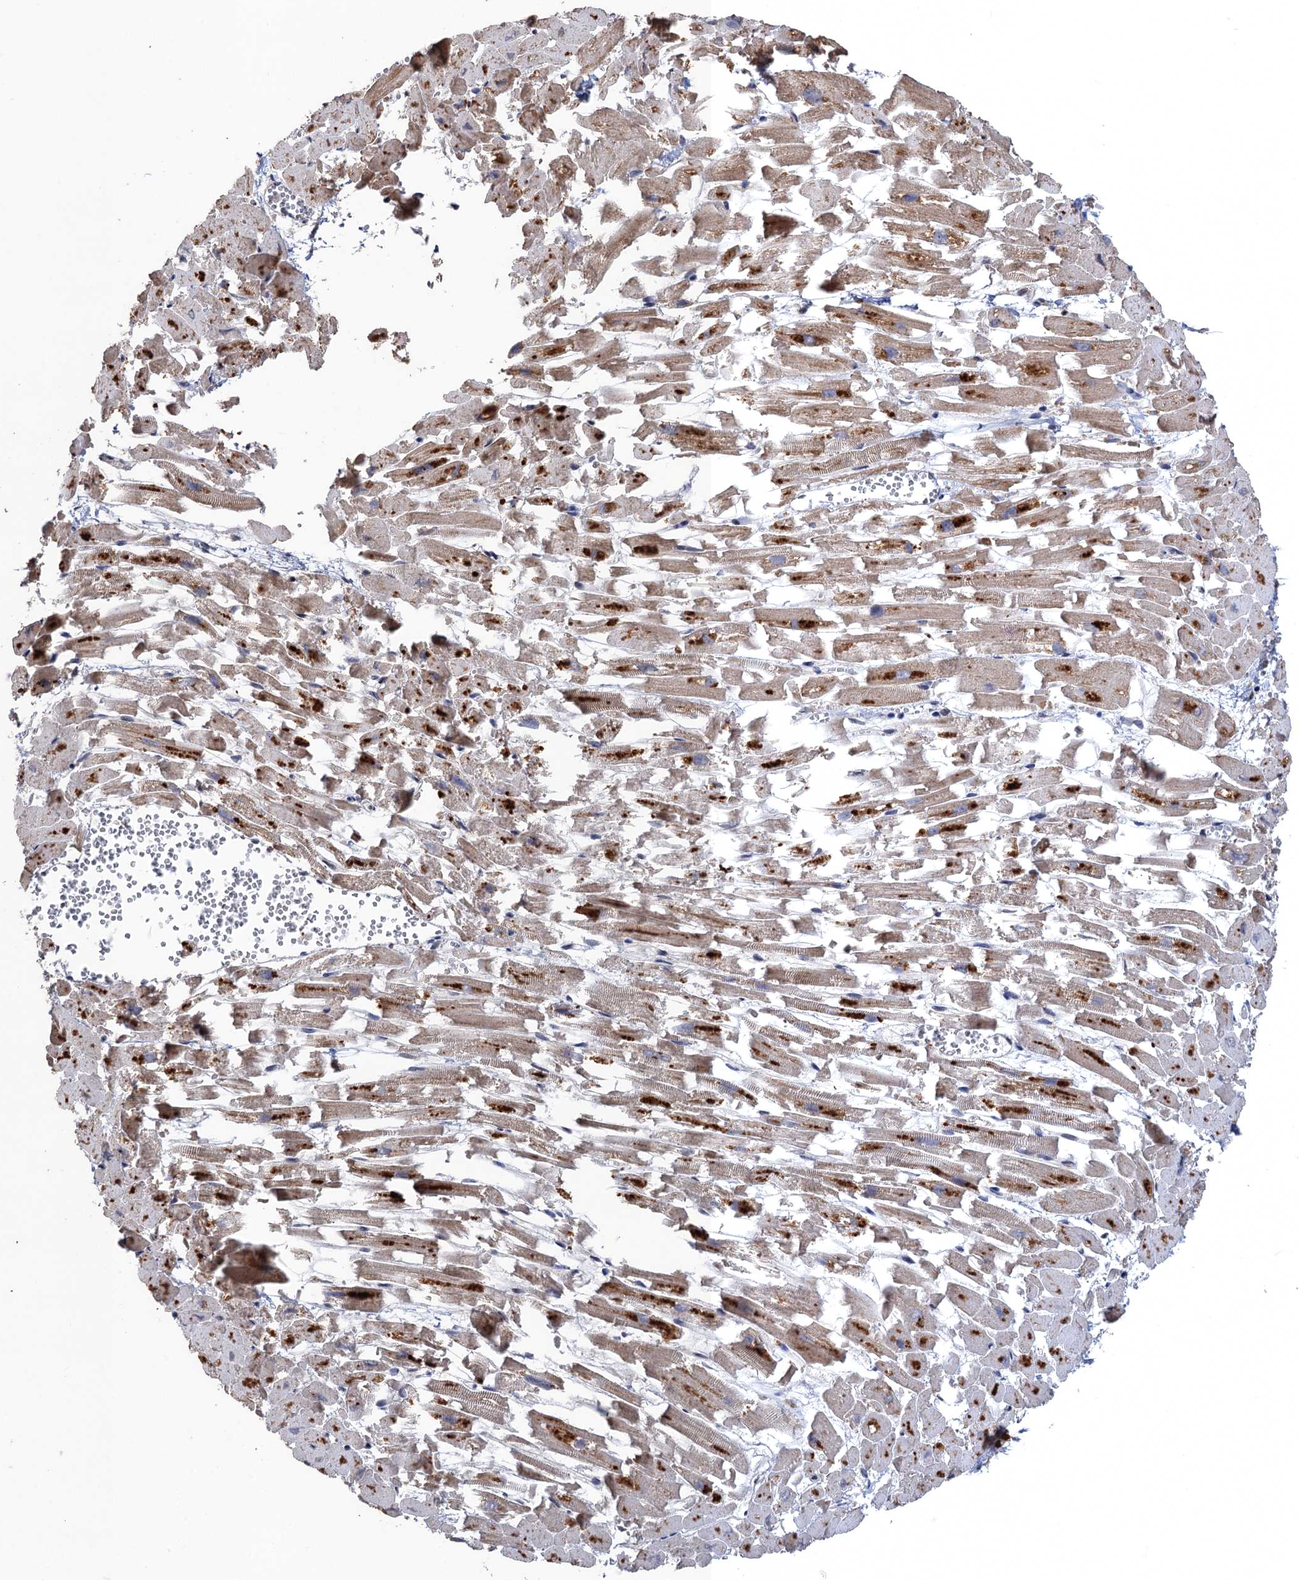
{"staining": {"intensity": "moderate", "quantity": "25%-75%", "location": "cytoplasmic/membranous"}, "tissue": "heart muscle", "cell_type": "Cardiomyocytes", "image_type": "normal", "snomed": [{"axis": "morphology", "description": "Normal tissue, NOS"}, {"axis": "topography", "description": "Heart"}], "caption": "IHC photomicrograph of unremarkable heart muscle: heart muscle stained using immunohistochemistry exhibits medium levels of moderate protein expression localized specifically in the cytoplasmic/membranous of cardiomyocytes, appearing as a cytoplasmic/membranous brown color.", "gene": "BMERB1", "patient": {"sex": "female", "age": 64}}